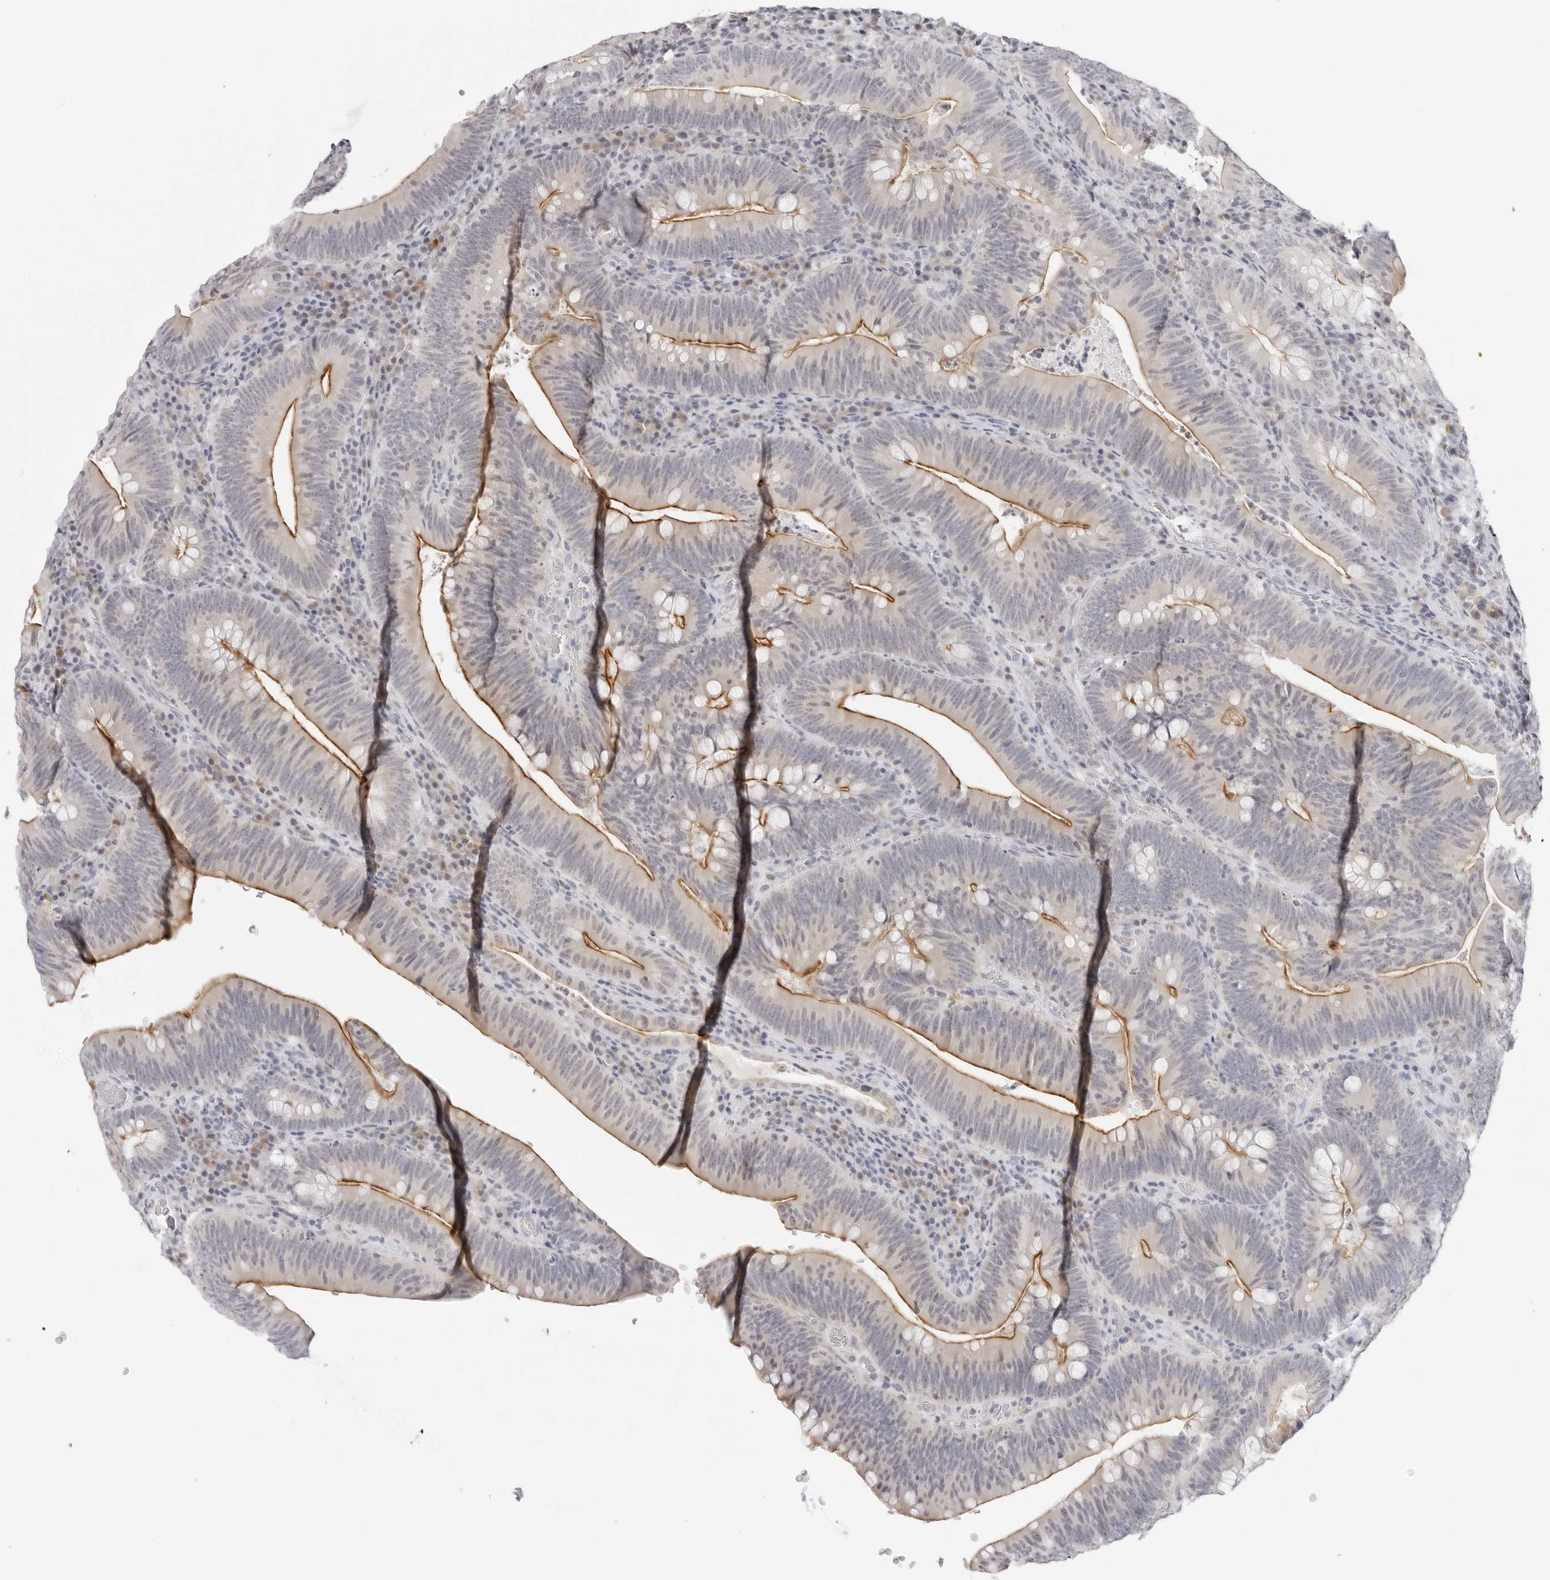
{"staining": {"intensity": "moderate", "quantity": "<25%", "location": "cytoplasmic/membranous"}, "tissue": "colorectal cancer", "cell_type": "Tumor cells", "image_type": "cancer", "snomed": [{"axis": "morphology", "description": "Normal tissue, NOS"}, {"axis": "topography", "description": "Colon"}], "caption": "Protein positivity by immunohistochemistry (IHC) reveals moderate cytoplasmic/membranous staining in approximately <25% of tumor cells in colorectal cancer.", "gene": "EDN2", "patient": {"sex": "female", "age": 82}}